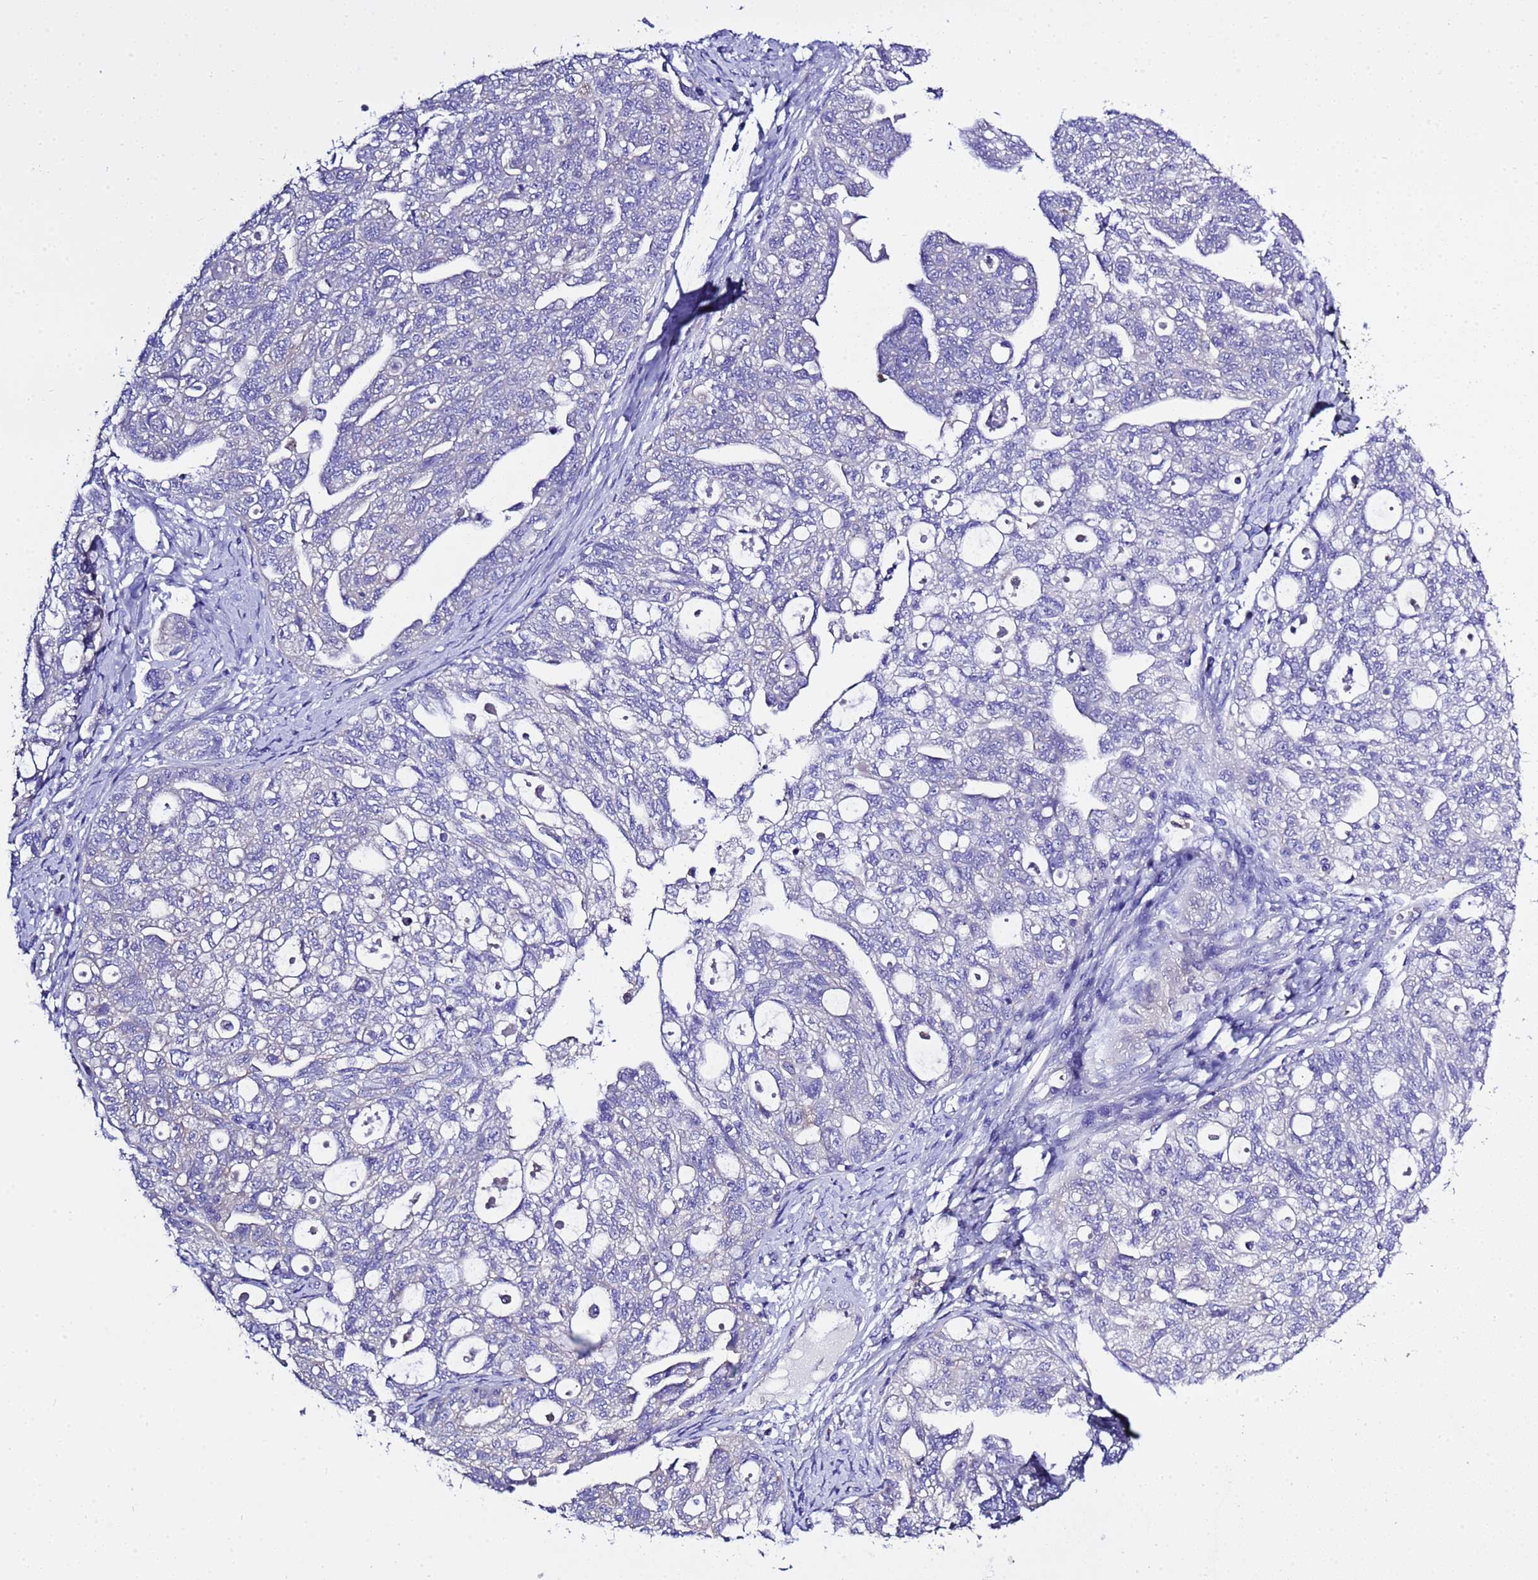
{"staining": {"intensity": "negative", "quantity": "none", "location": "none"}, "tissue": "ovarian cancer", "cell_type": "Tumor cells", "image_type": "cancer", "snomed": [{"axis": "morphology", "description": "Carcinoma, NOS"}, {"axis": "morphology", "description": "Cystadenocarcinoma, serous, NOS"}, {"axis": "topography", "description": "Ovary"}], "caption": "An image of ovarian cancer stained for a protein demonstrates no brown staining in tumor cells.", "gene": "KICS2", "patient": {"sex": "female", "age": 69}}